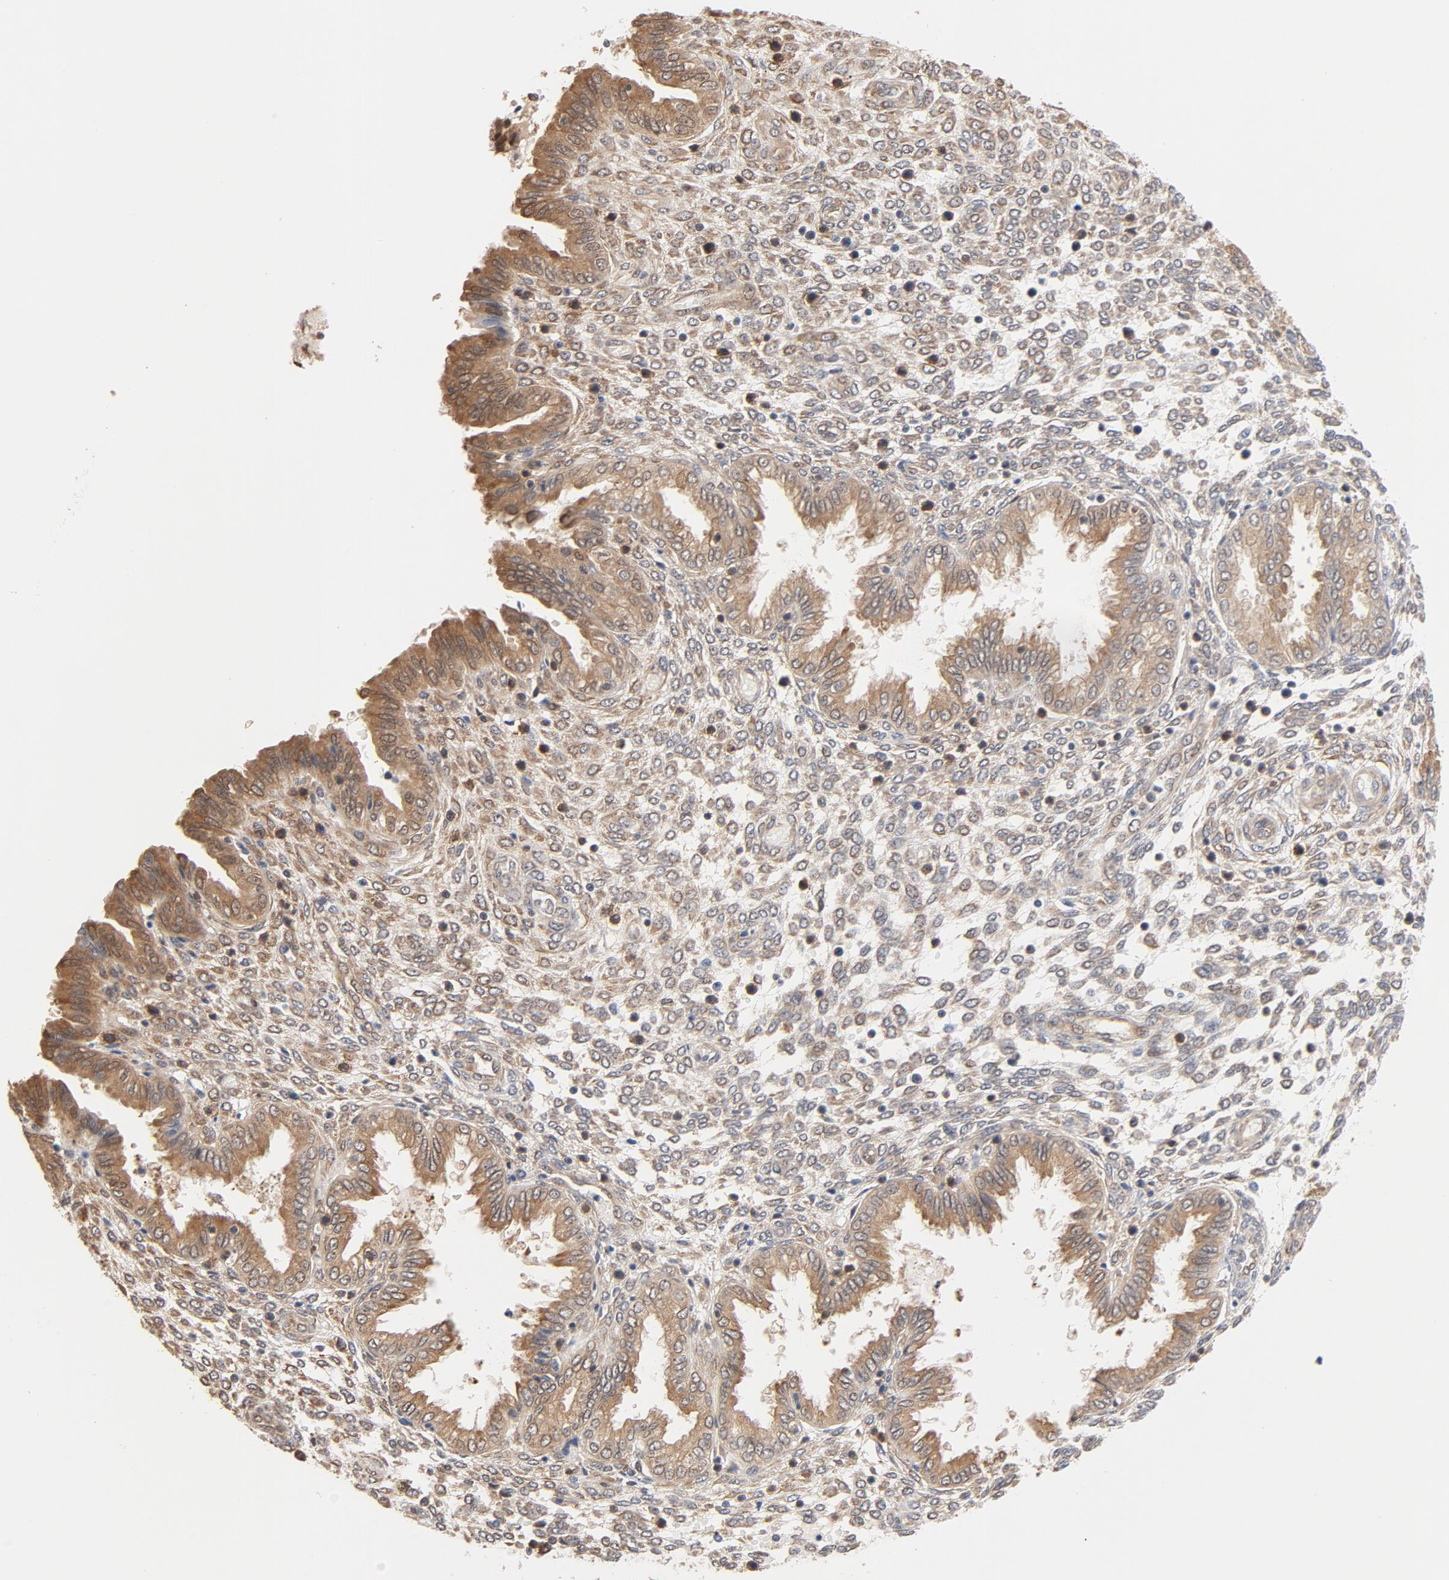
{"staining": {"intensity": "weak", "quantity": ">75%", "location": "cytoplasmic/membranous"}, "tissue": "endometrium", "cell_type": "Cells in endometrial stroma", "image_type": "normal", "snomed": [{"axis": "morphology", "description": "Normal tissue, NOS"}, {"axis": "topography", "description": "Endometrium"}], "caption": "Immunohistochemical staining of benign endometrium demonstrates weak cytoplasmic/membranous protein positivity in about >75% of cells in endometrial stroma. The protein of interest is shown in brown color, while the nuclei are stained blue.", "gene": "EIF4E", "patient": {"sex": "female", "age": 33}}